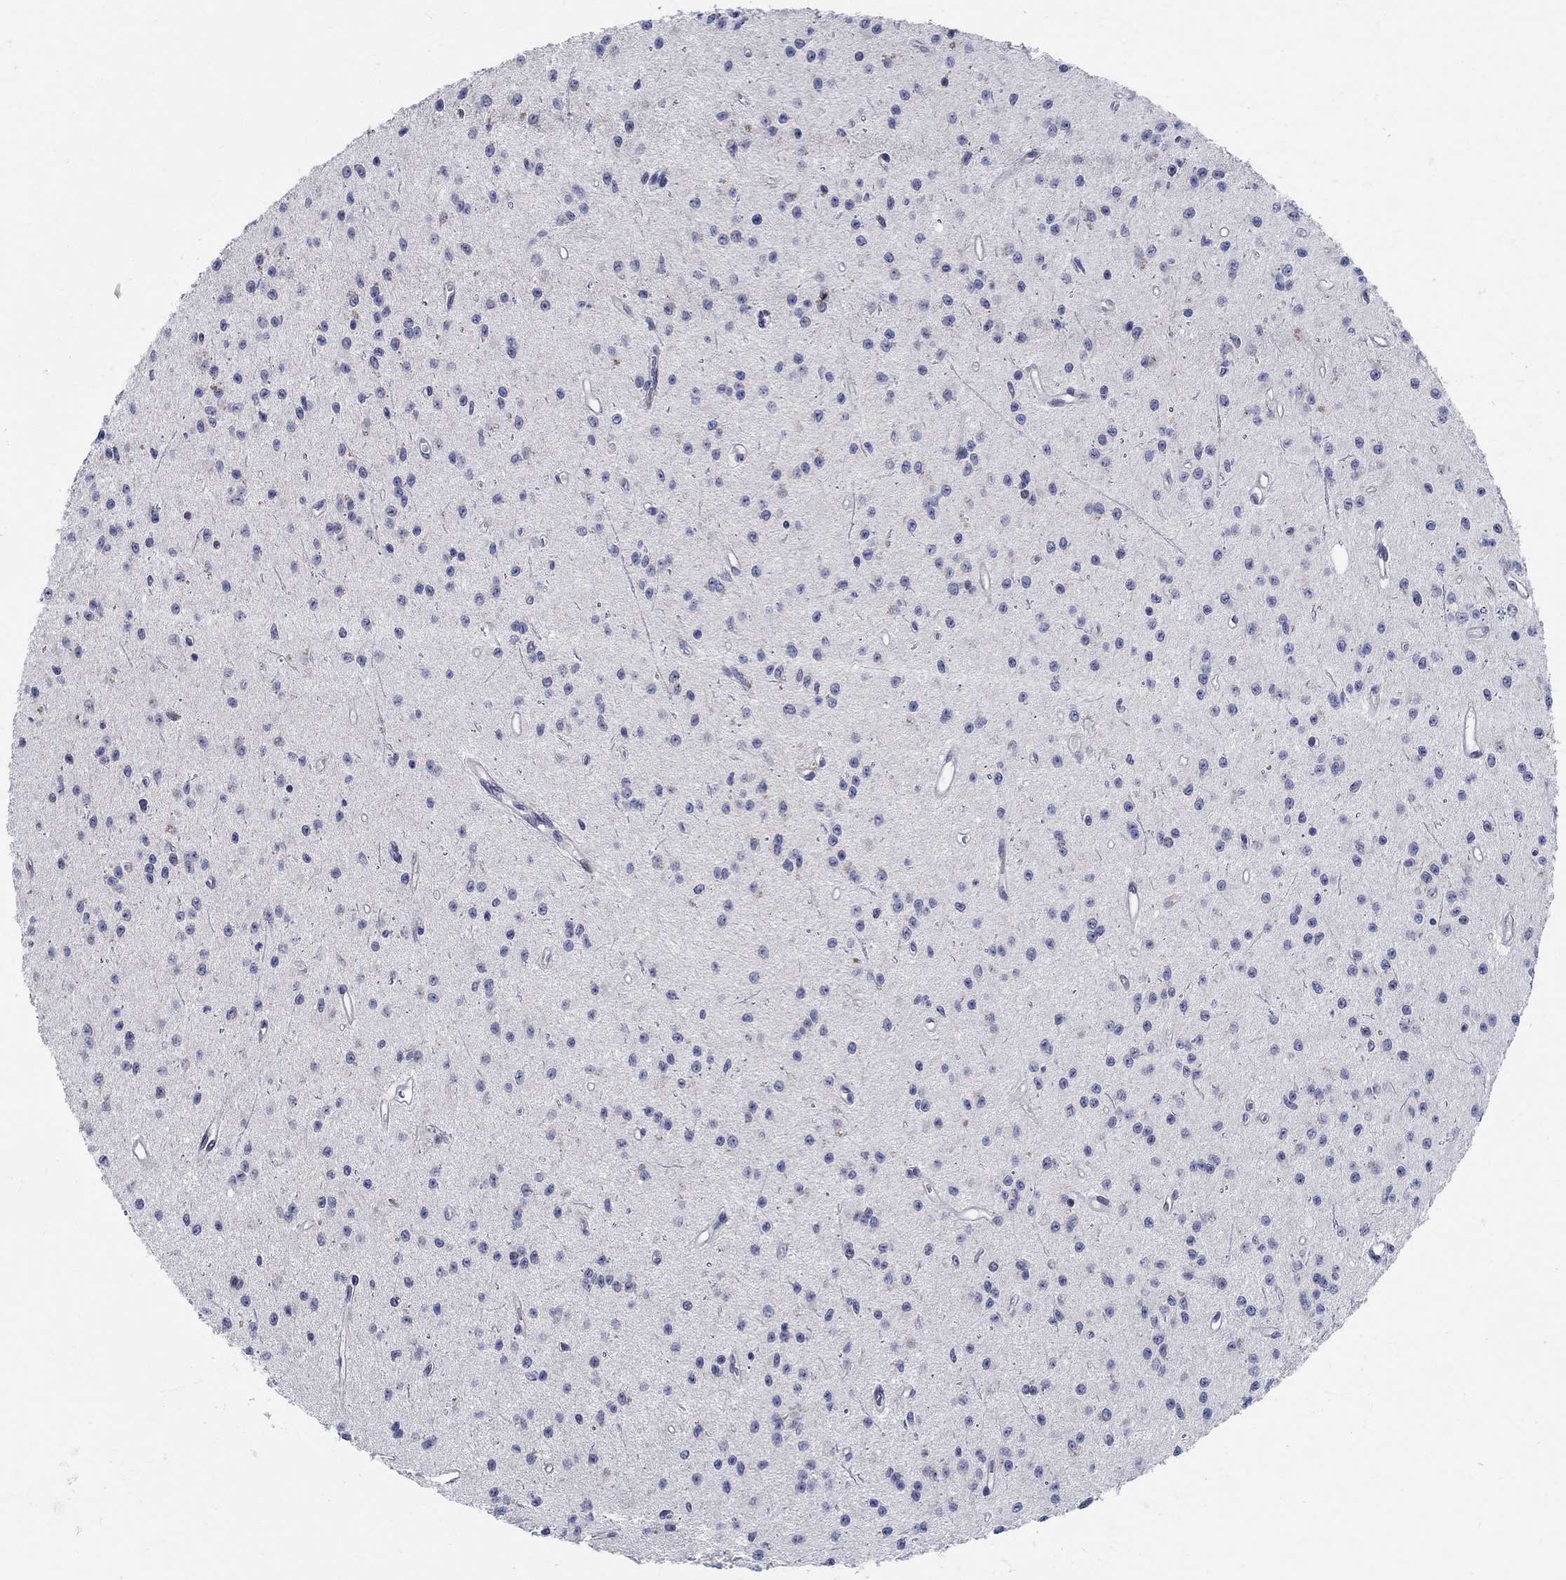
{"staining": {"intensity": "negative", "quantity": "none", "location": "none"}, "tissue": "glioma", "cell_type": "Tumor cells", "image_type": "cancer", "snomed": [{"axis": "morphology", "description": "Glioma, malignant, Low grade"}, {"axis": "topography", "description": "Brain"}], "caption": "Histopathology image shows no protein expression in tumor cells of malignant glioma (low-grade) tissue.", "gene": "C16orf46", "patient": {"sex": "female", "age": 45}}